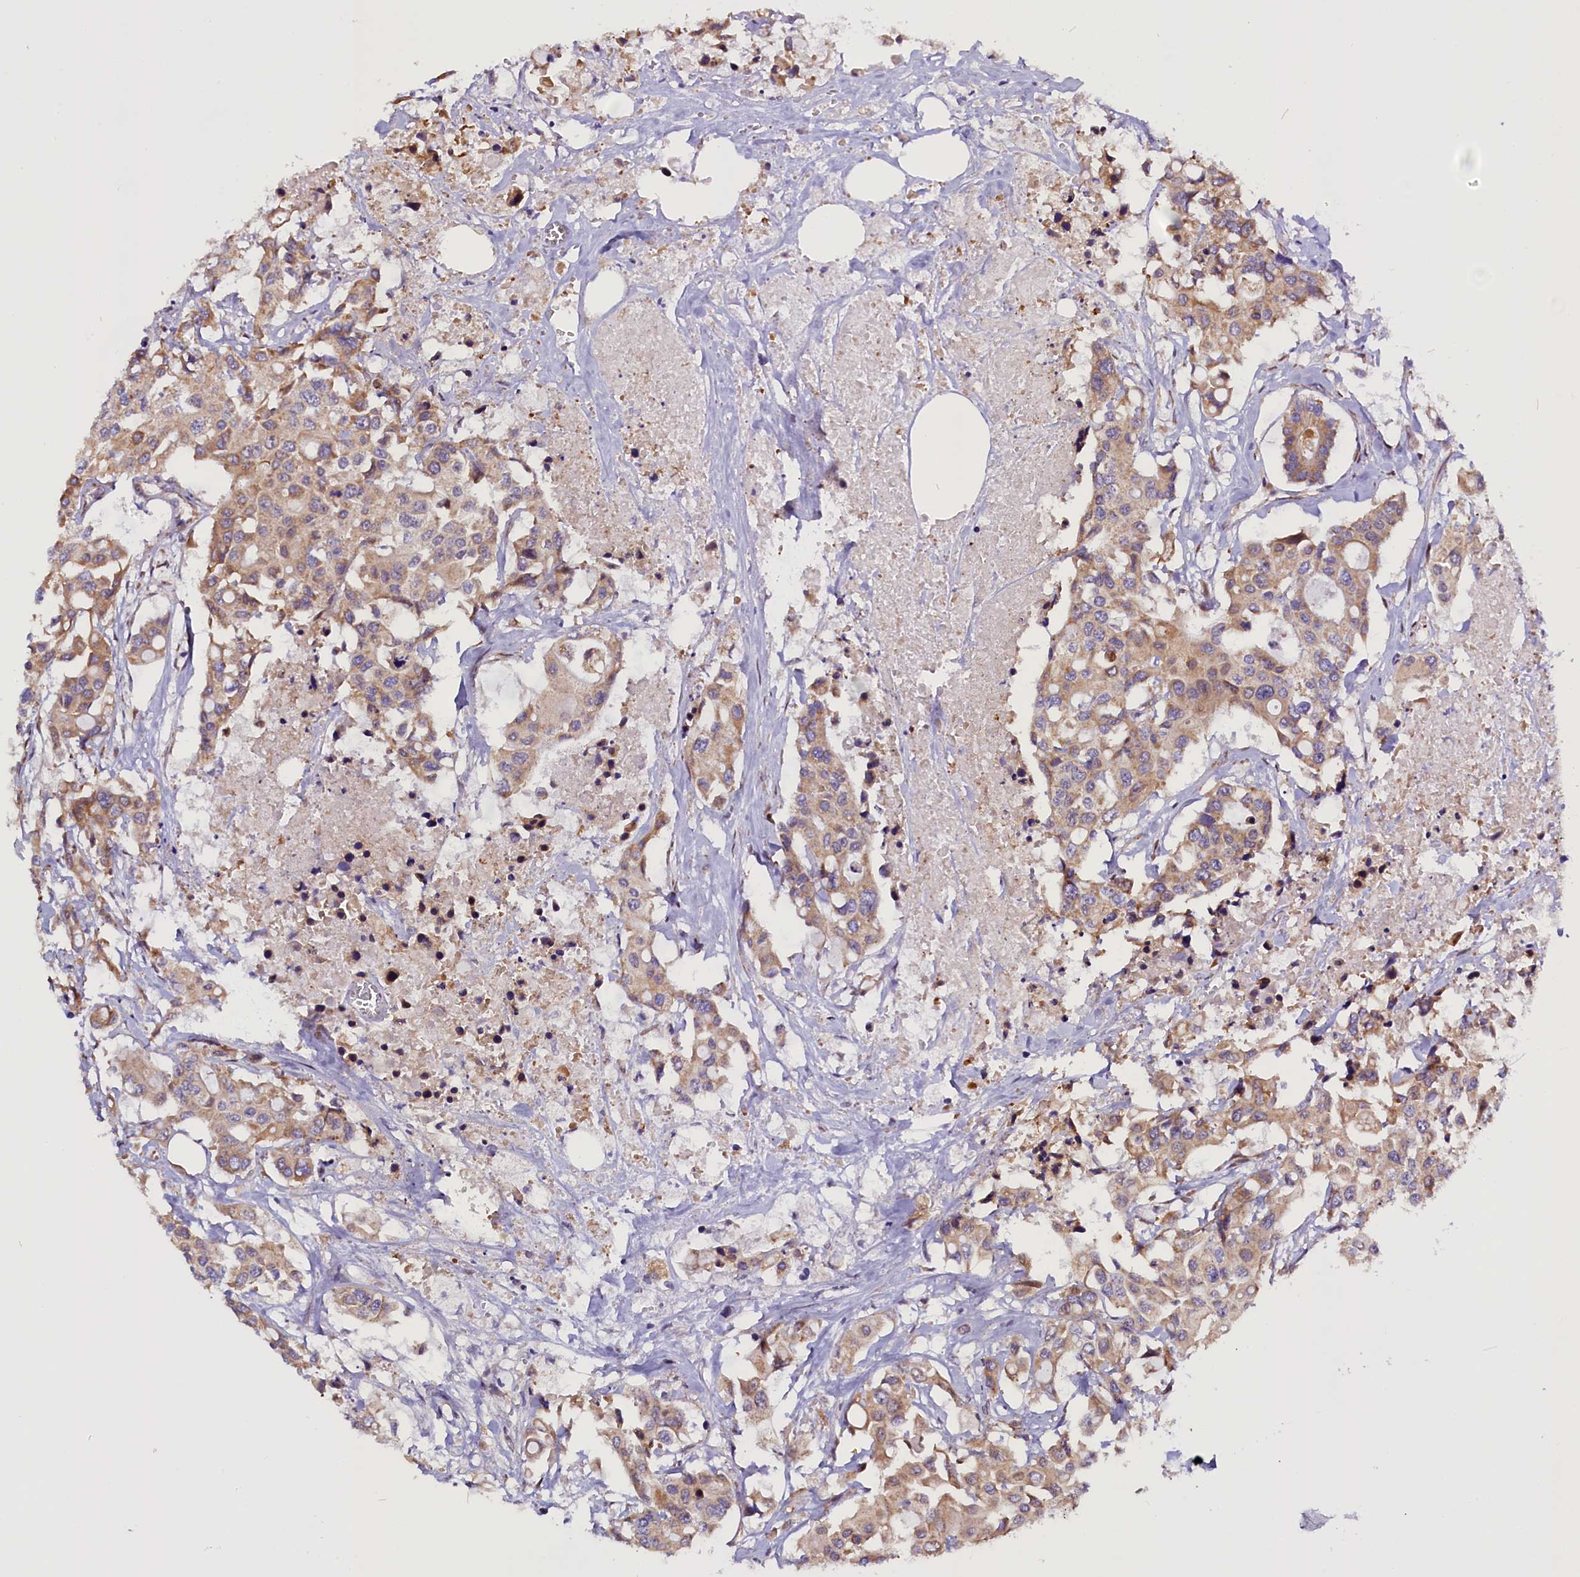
{"staining": {"intensity": "moderate", "quantity": ">75%", "location": "cytoplasmic/membranous"}, "tissue": "colorectal cancer", "cell_type": "Tumor cells", "image_type": "cancer", "snomed": [{"axis": "morphology", "description": "Adenocarcinoma, NOS"}, {"axis": "topography", "description": "Colon"}], "caption": "A brown stain highlights moderate cytoplasmic/membranous positivity of a protein in human adenocarcinoma (colorectal) tumor cells. (Brightfield microscopy of DAB IHC at high magnification).", "gene": "UACA", "patient": {"sex": "male", "age": 77}}